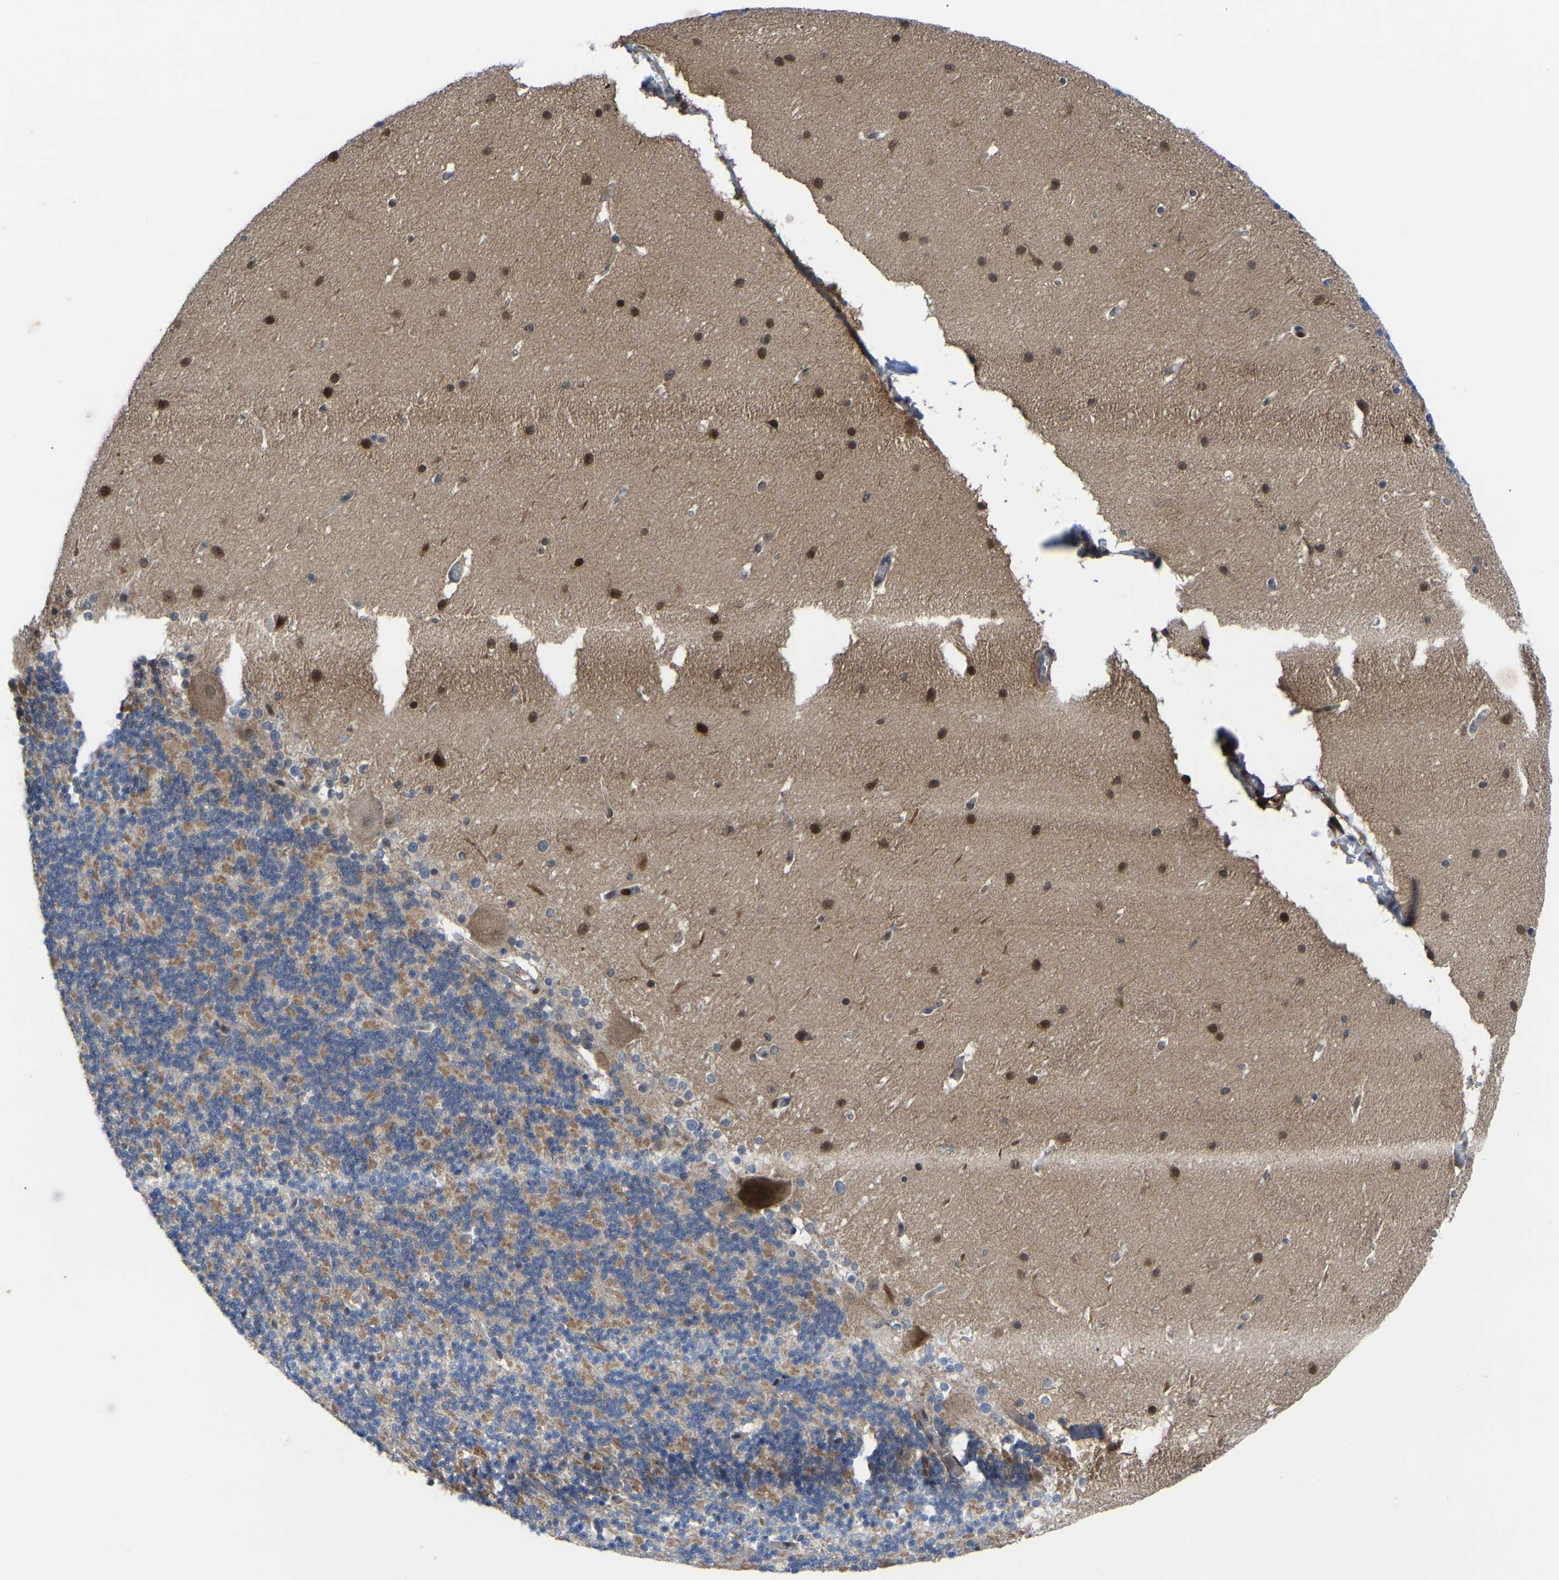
{"staining": {"intensity": "moderate", "quantity": "25%-75%", "location": "cytoplasmic/membranous"}, "tissue": "cerebellum", "cell_type": "Cells in granular layer", "image_type": "normal", "snomed": [{"axis": "morphology", "description": "Normal tissue, NOS"}, {"axis": "topography", "description": "Cerebellum"}], "caption": "IHC of benign cerebellum exhibits medium levels of moderate cytoplasmic/membranous staining in about 25%-75% of cells in granular layer.", "gene": "CIT", "patient": {"sex": "female", "age": 19}}